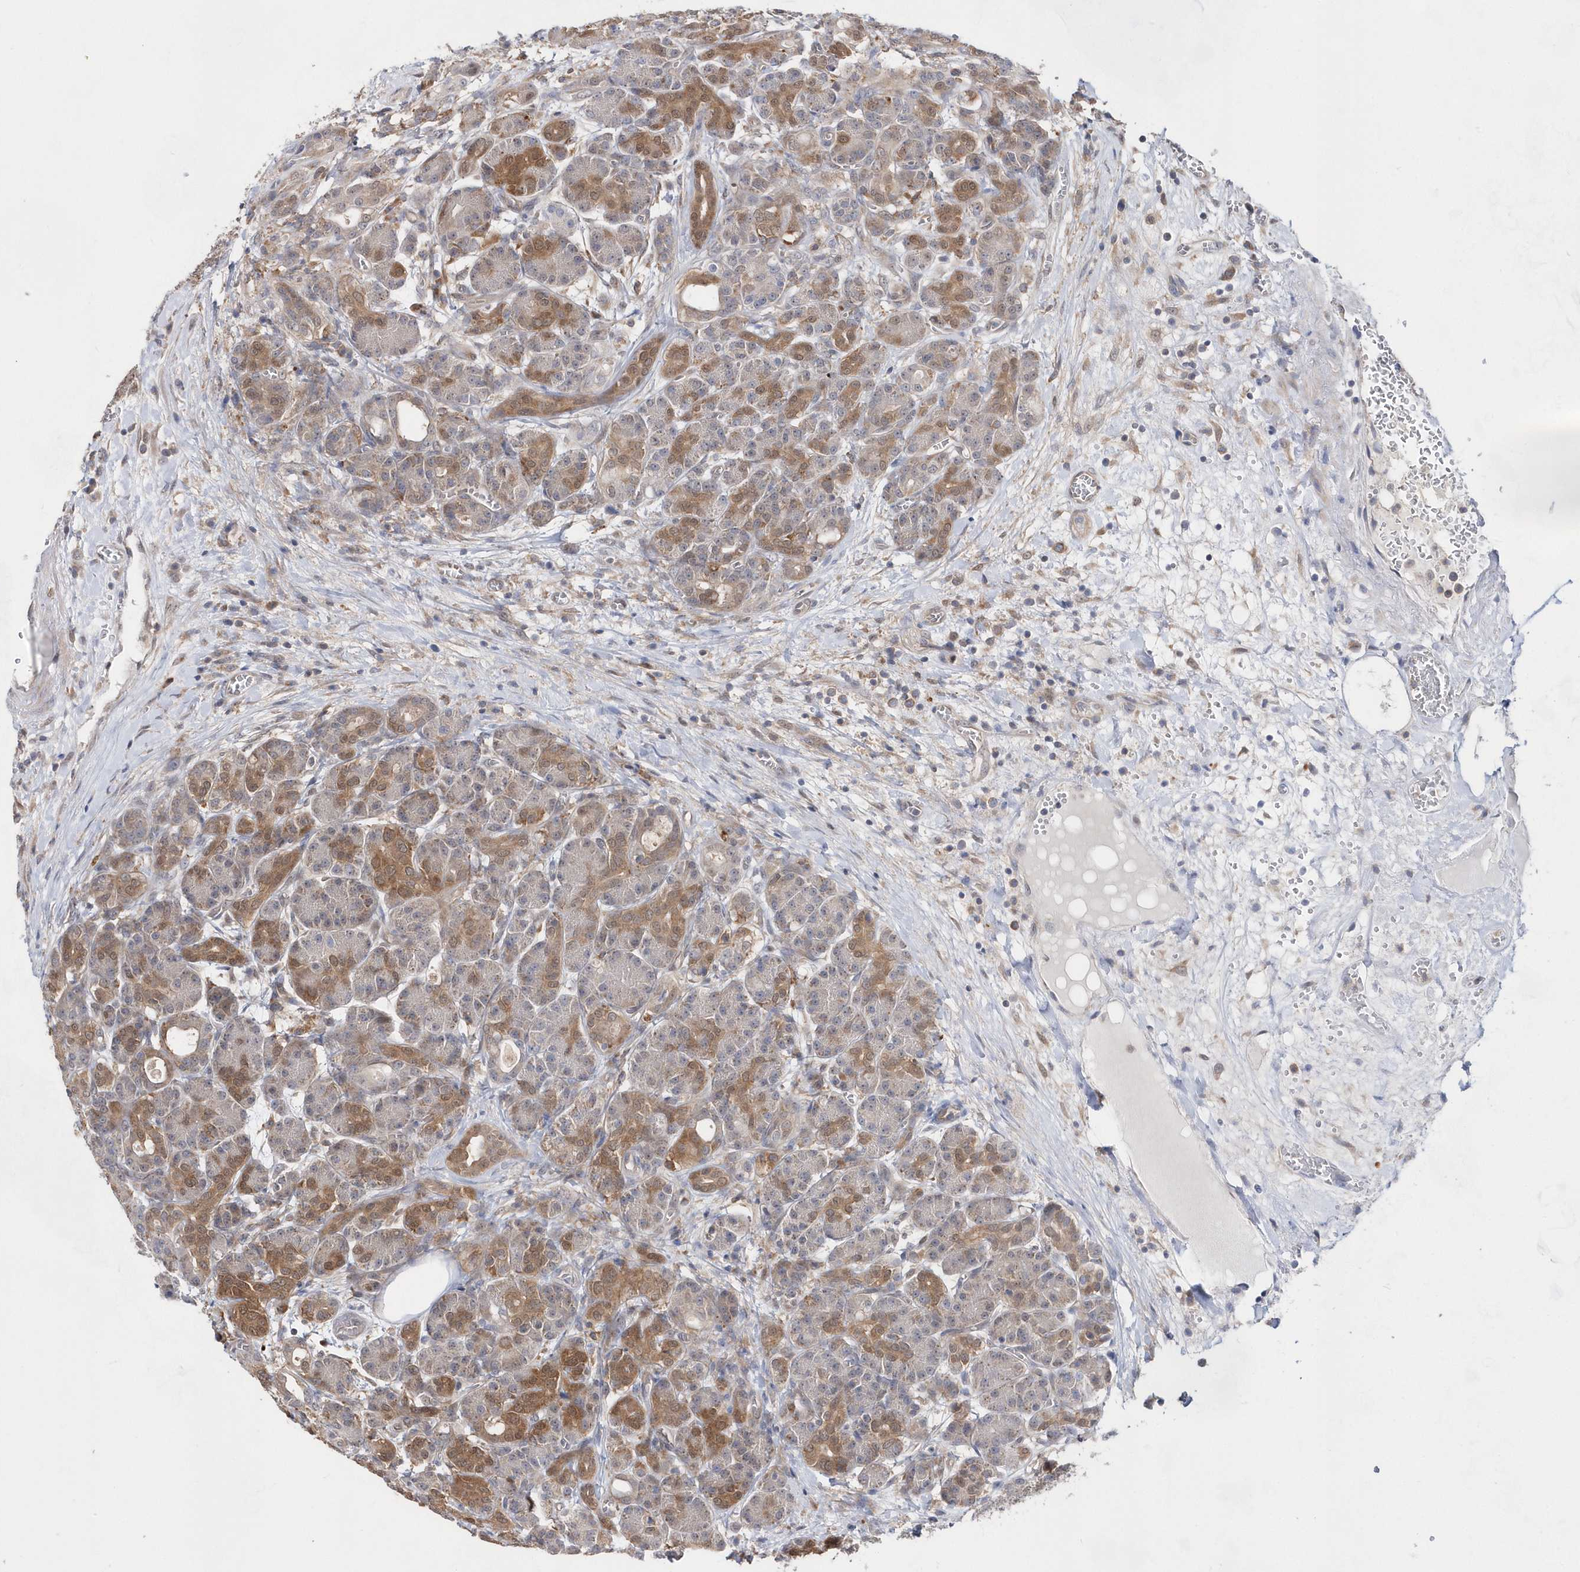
{"staining": {"intensity": "moderate", "quantity": ">75%", "location": "cytoplasmic/membranous"}, "tissue": "pancreas", "cell_type": "Exocrine glandular cells", "image_type": "normal", "snomed": [{"axis": "morphology", "description": "Normal tissue, NOS"}, {"axis": "topography", "description": "Pancreas"}], "caption": "Protein expression analysis of benign human pancreas reveals moderate cytoplasmic/membranous positivity in approximately >75% of exocrine glandular cells. The protein of interest is shown in brown color, while the nuclei are stained blue.", "gene": "BDH2", "patient": {"sex": "male", "age": 63}}